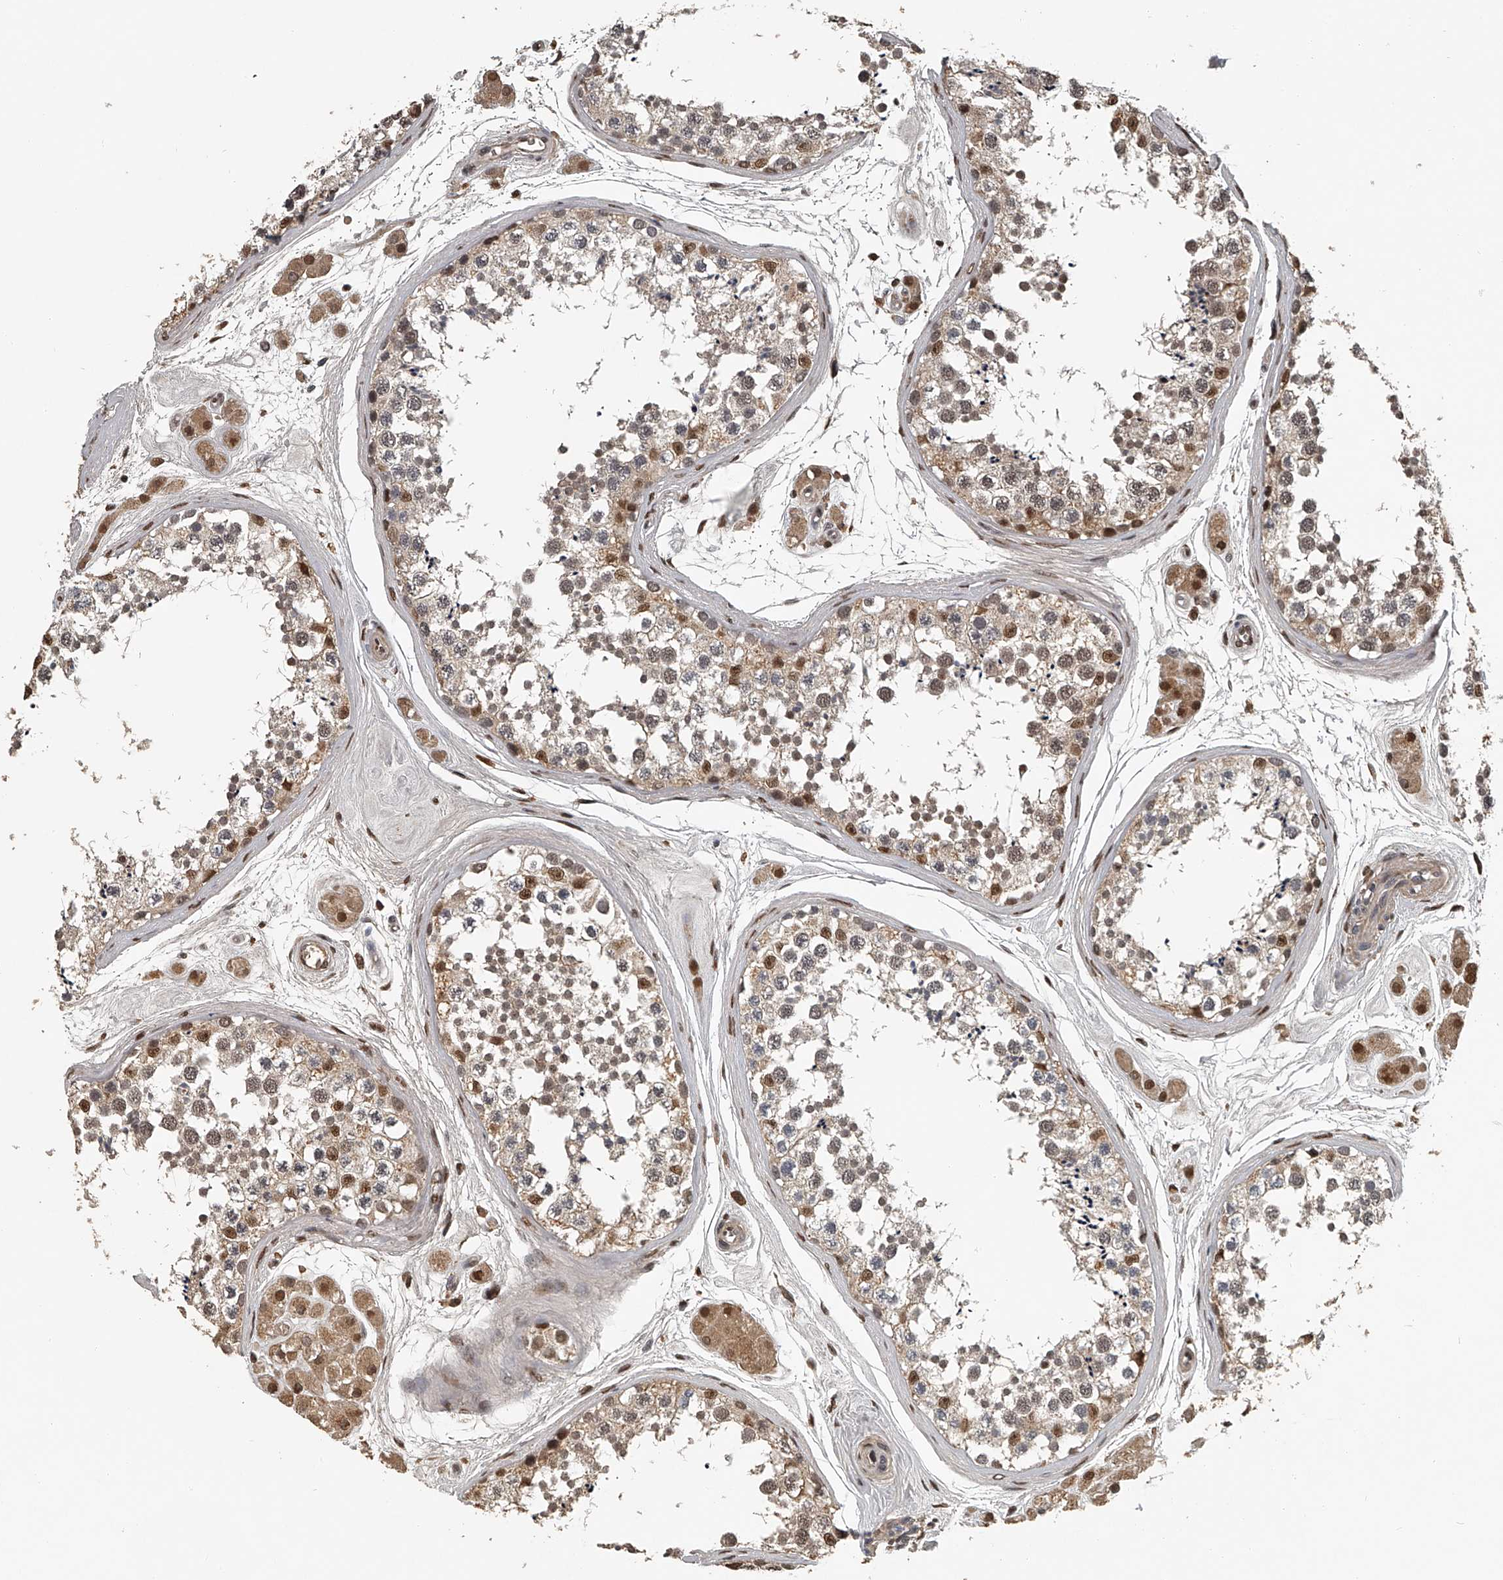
{"staining": {"intensity": "moderate", "quantity": "25%-75%", "location": "nuclear"}, "tissue": "testis", "cell_type": "Cells in seminiferous ducts", "image_type": "normal", "snomed": [{"axis": "morphology", "description": "Normal tissue, NOS"}, {"axis": "topography", "description": "Testis"}], "caption": "Testis stained for a protein (brown) exhibits moderate nuclear positive expression in approximately 25%-75% of cells in seminiferous ducts.", "gene": "PLEKHG1", "patient": {"sex": "male", "age": 56}}